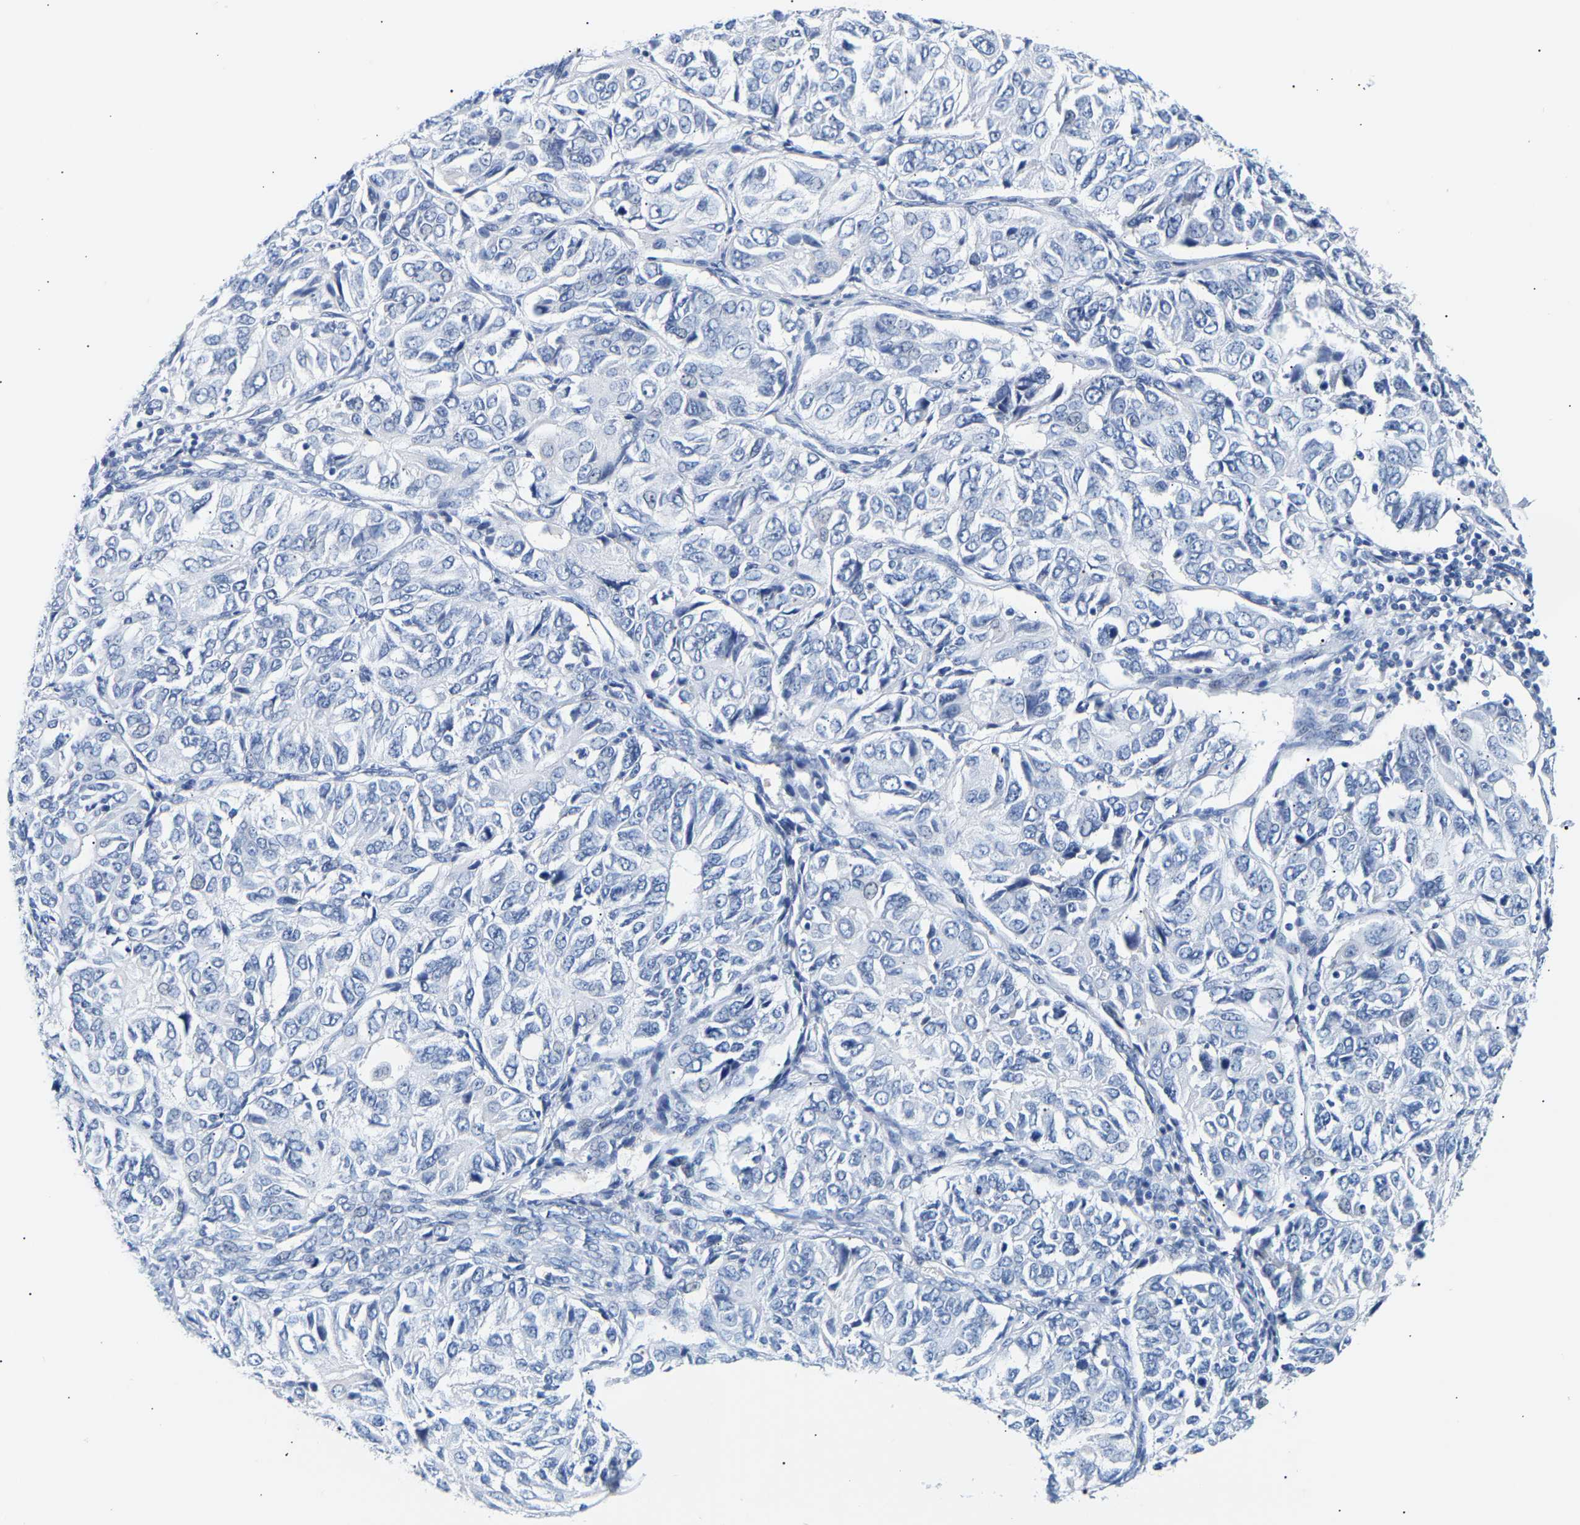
{"staining": {"intensity": "negative", "quantity": "none", "location": "none"}, "tissue": "ovarian cancer", "cell_type": "Tumor cells", "image_type": "cancer", "snomed": [{"axis": "morphology", "description": "Carcinoma, endometroid"}, {"axis": "topography", "description": "Ovary"}], "caption": "Immunohistochemistry of human ovarian cancer (endometroid carcinoma) demonstrates no positivity in tumor cells.", "gene": "SPINK2", "patient": {"sex": "female", "age": 51}}